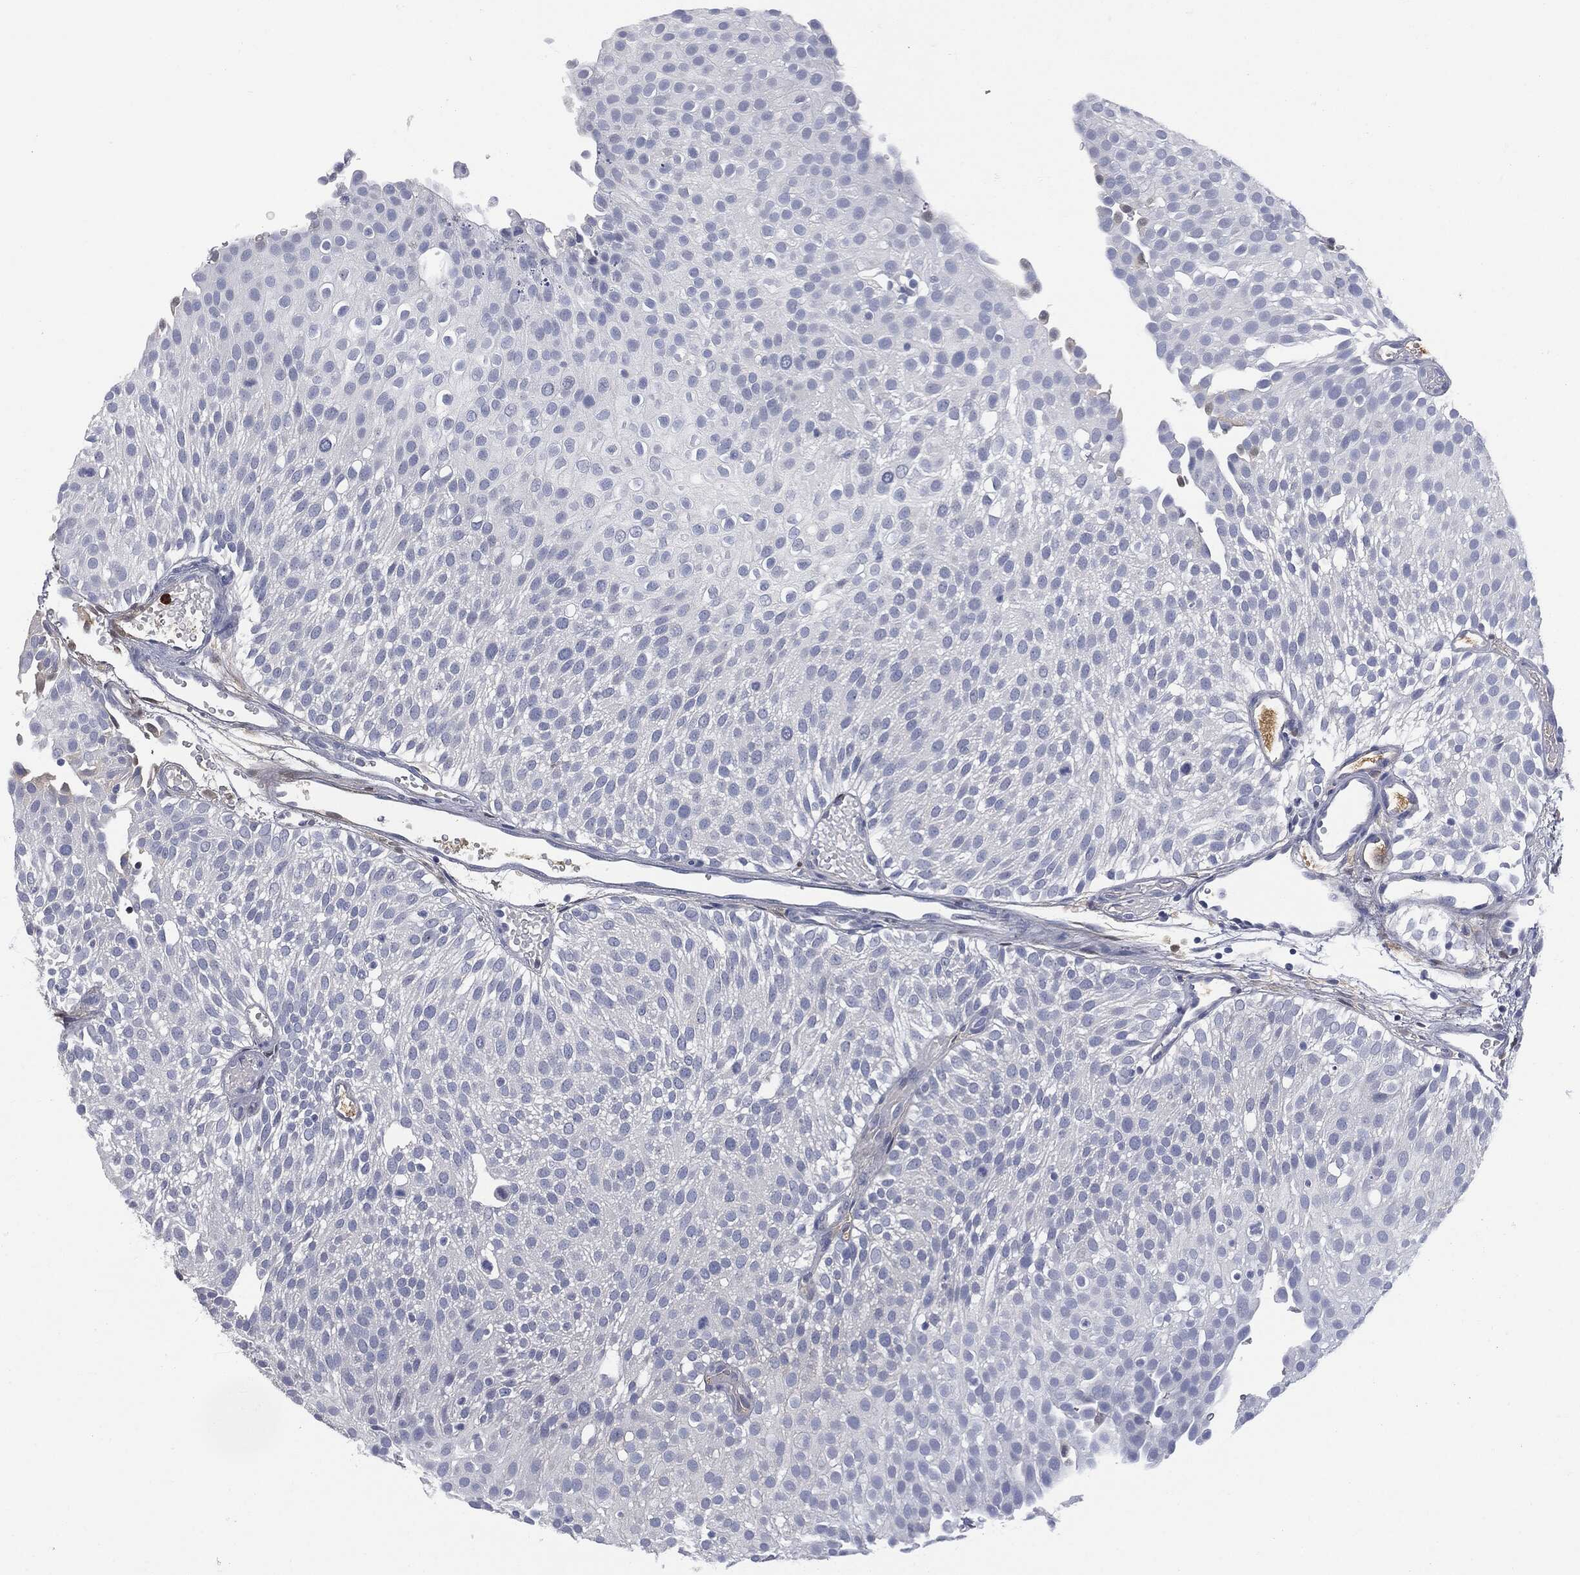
{"staining": {"intensity": "negative", "quantity": "none", "location": "none"}, "tissue": "urothelial cancer", "cell_type": "Tumor cells", "image_type": "cancer", "snomed": [{"axis": "morphology", "description": "Urothelial carcinoma, Low grade"}, {"axis": "topography", "description": "Urinary bladder"}], "caption": "This is an IHC micrograph of urothelial cancer. There is no expression in tumor cells.", "gene": "BTK", "patient": {"sex": "male", "age": 78}}